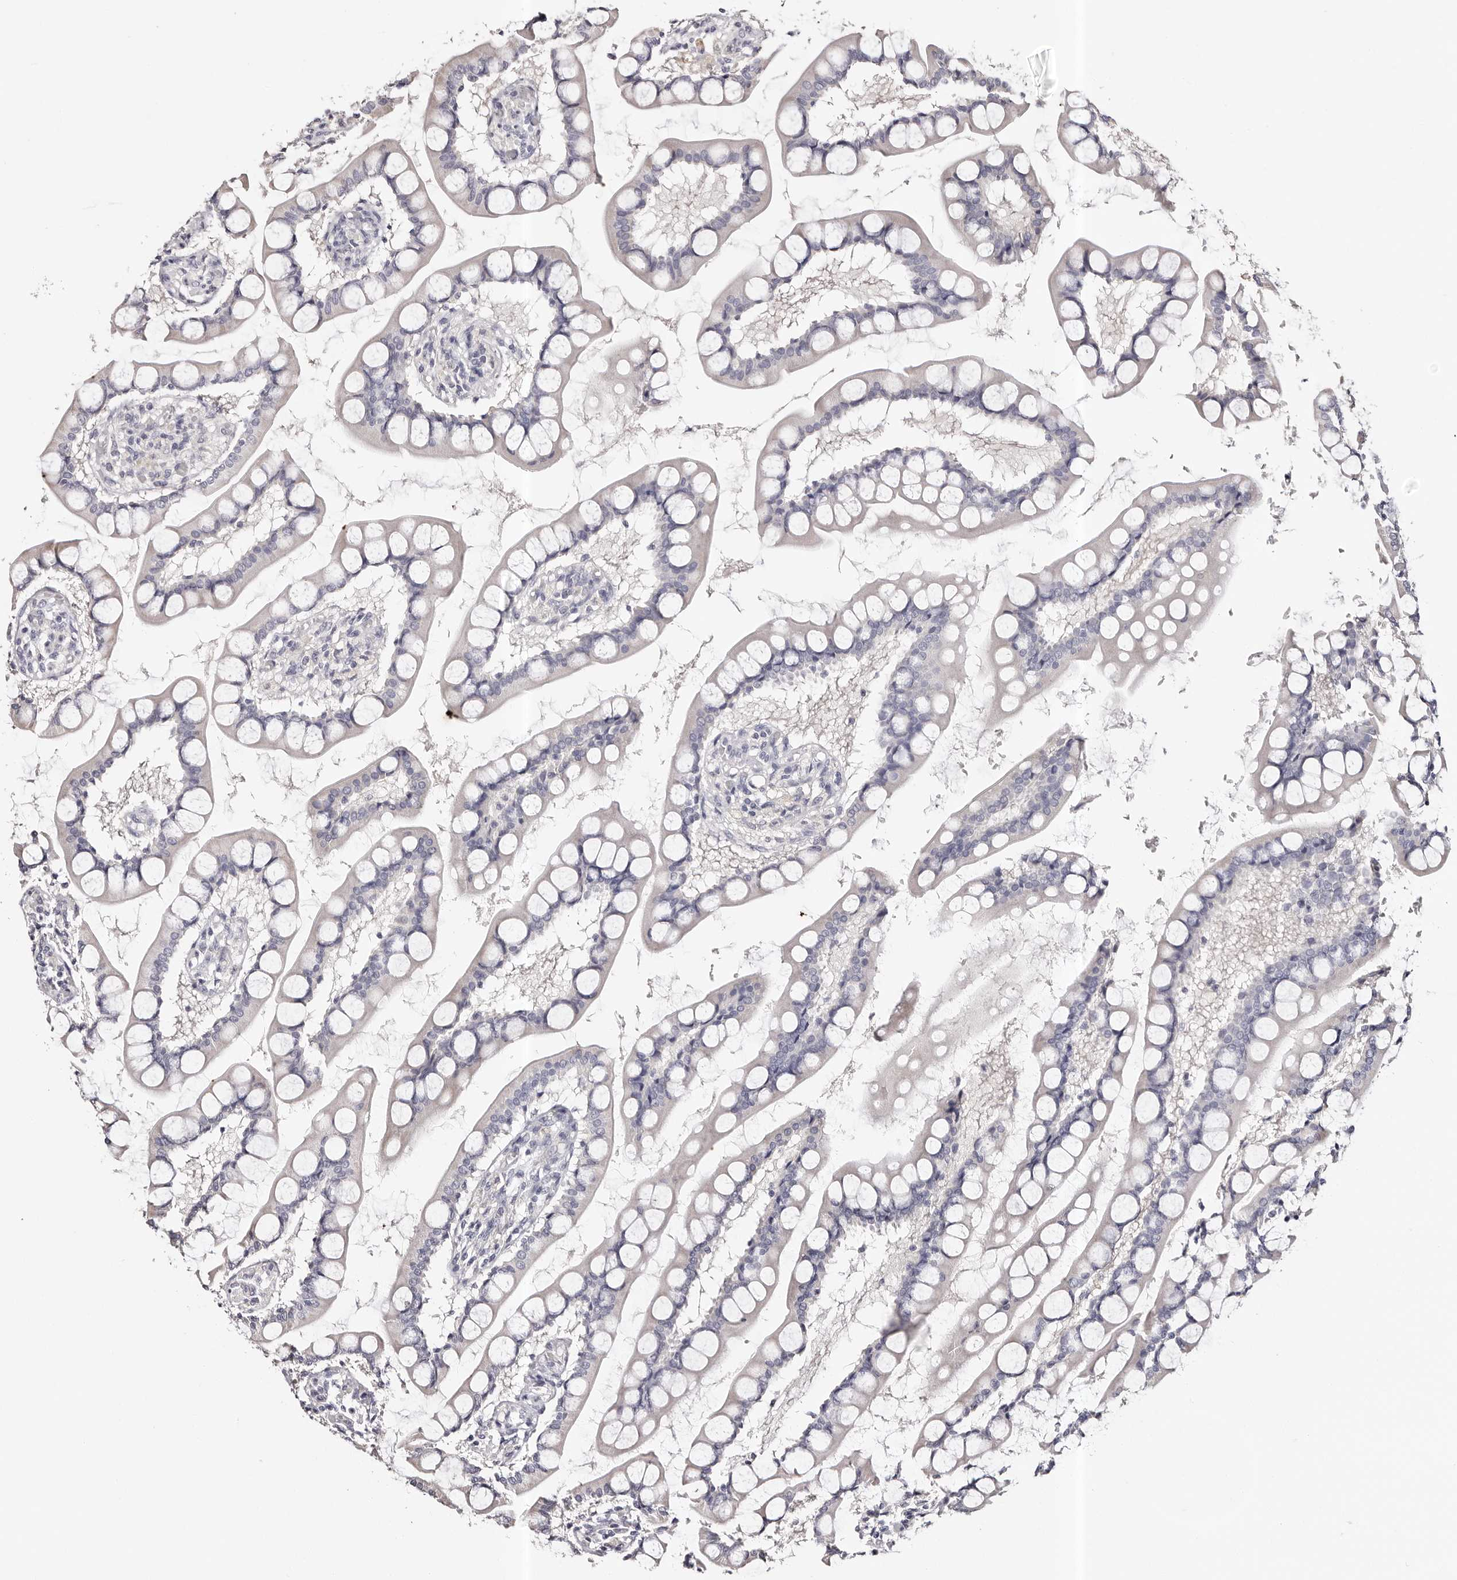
{"staining": {"intensity": "negative", "quantity": "none", "location": "none"}, "tissue": "small intestine", "cell_type": "Glandular cells", "image_type": "normal", "snomed": [{"axis": "morphology", "description": "Normal tissue, NOS"}, {"axis": "topography", "description": "Small intestine"}], "caption": "This is an immunohistochemistry micrograph of unremarkable small intestine. There is no positivity in glandular cells.", "gene": "ROM1", "patient": {"sex": "male", "age": 52}}